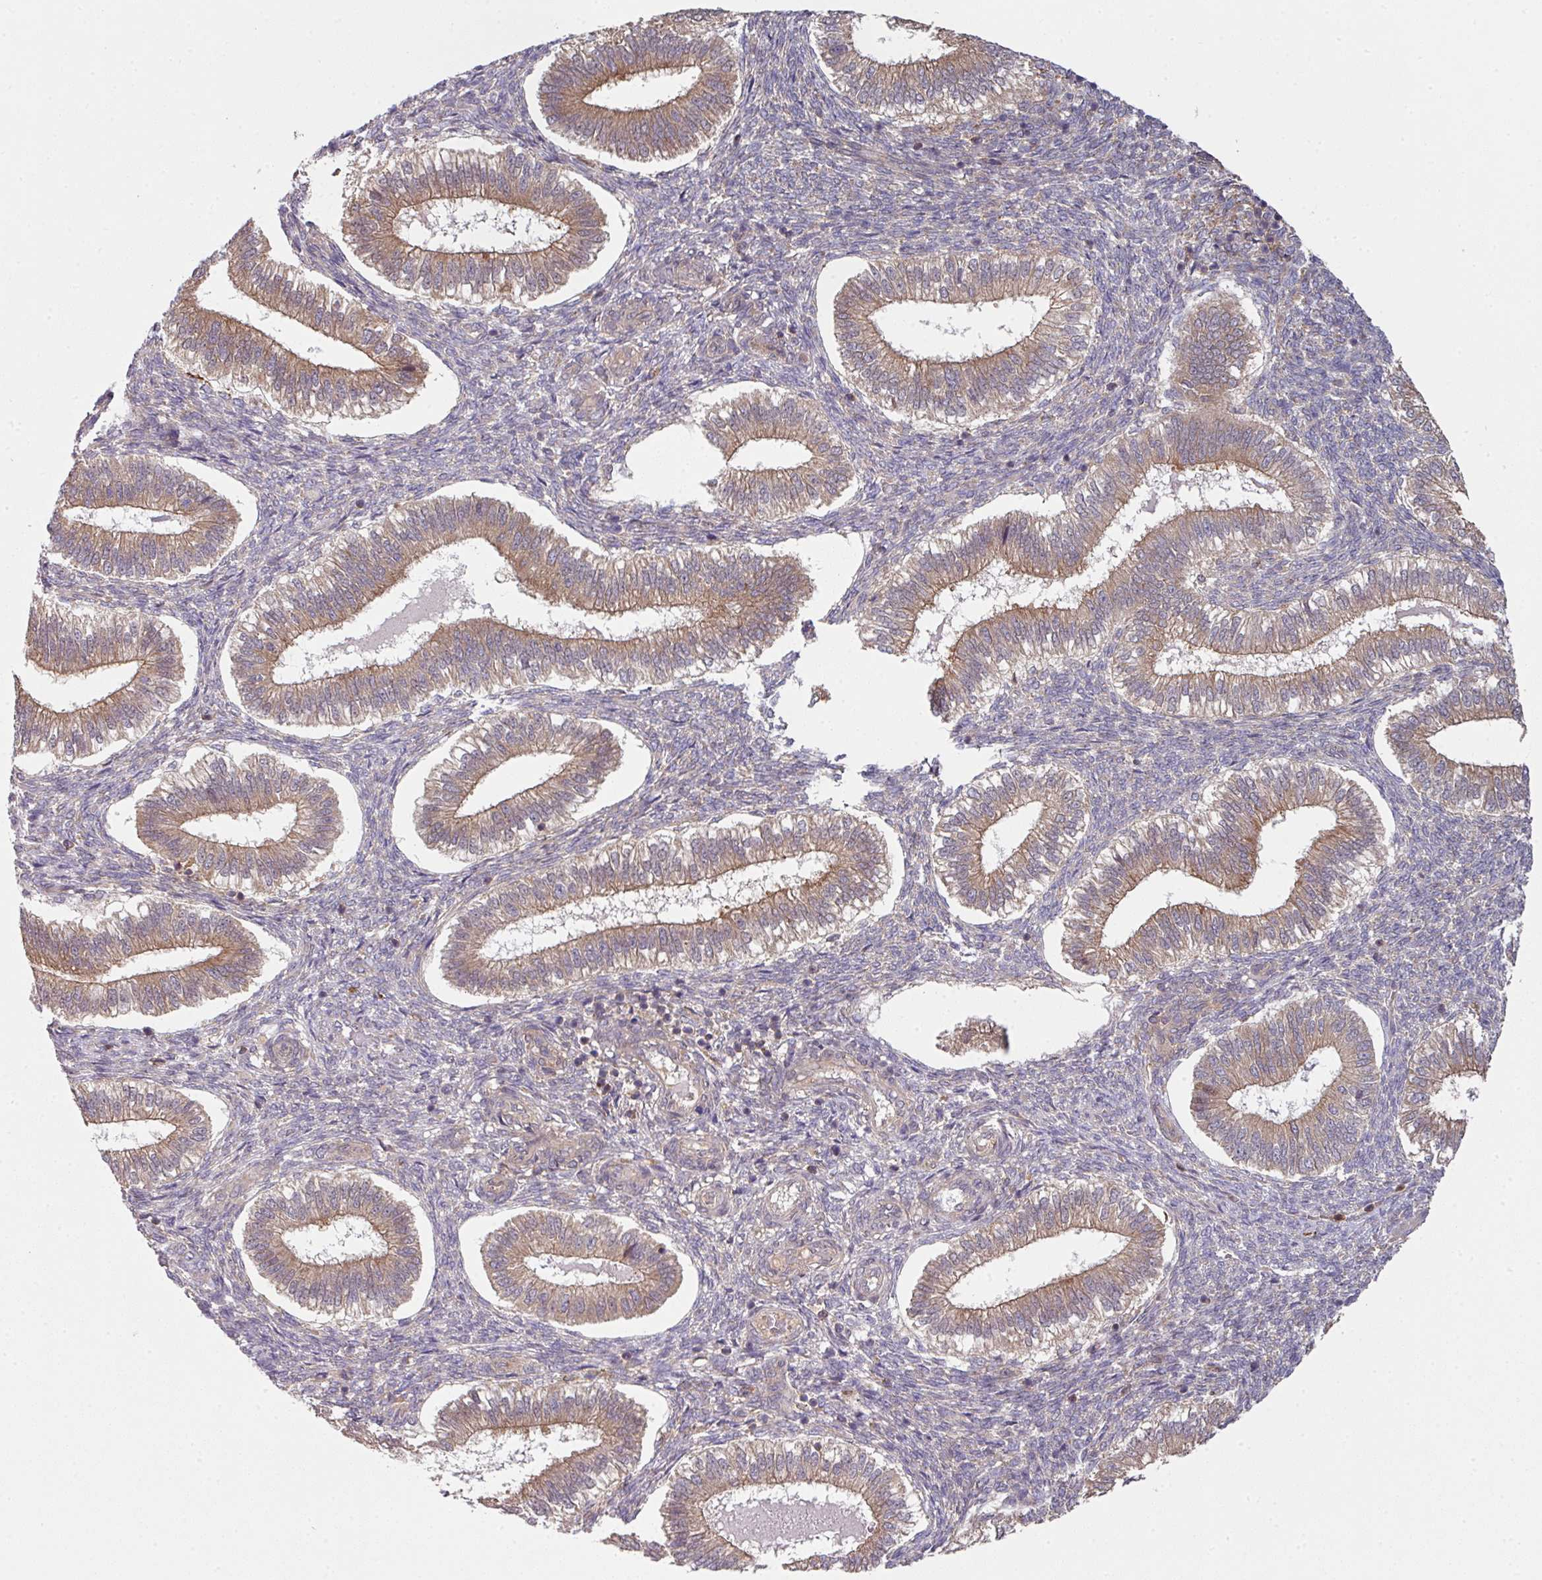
{"staining": {"intensity": "weak", "quantity": "<25%", "location": "cytoplasmic/membranous"}, "tissue": "endometrium", "cell_type": "Cells in endometrial stroma", "image_type": "normal", "snomed": [{"axis": "morphology", "description": "Normal tissue, NOS"}, {"axis": "topography", "description": "Endometrium"}], "caption": "An IHC photomicrograph of normal endometrium is shown. There is no staining in cells in endometrial stroma of endometrium.", "gene": "CAMLG", "patient": {"sex": "female", "age": 25}}